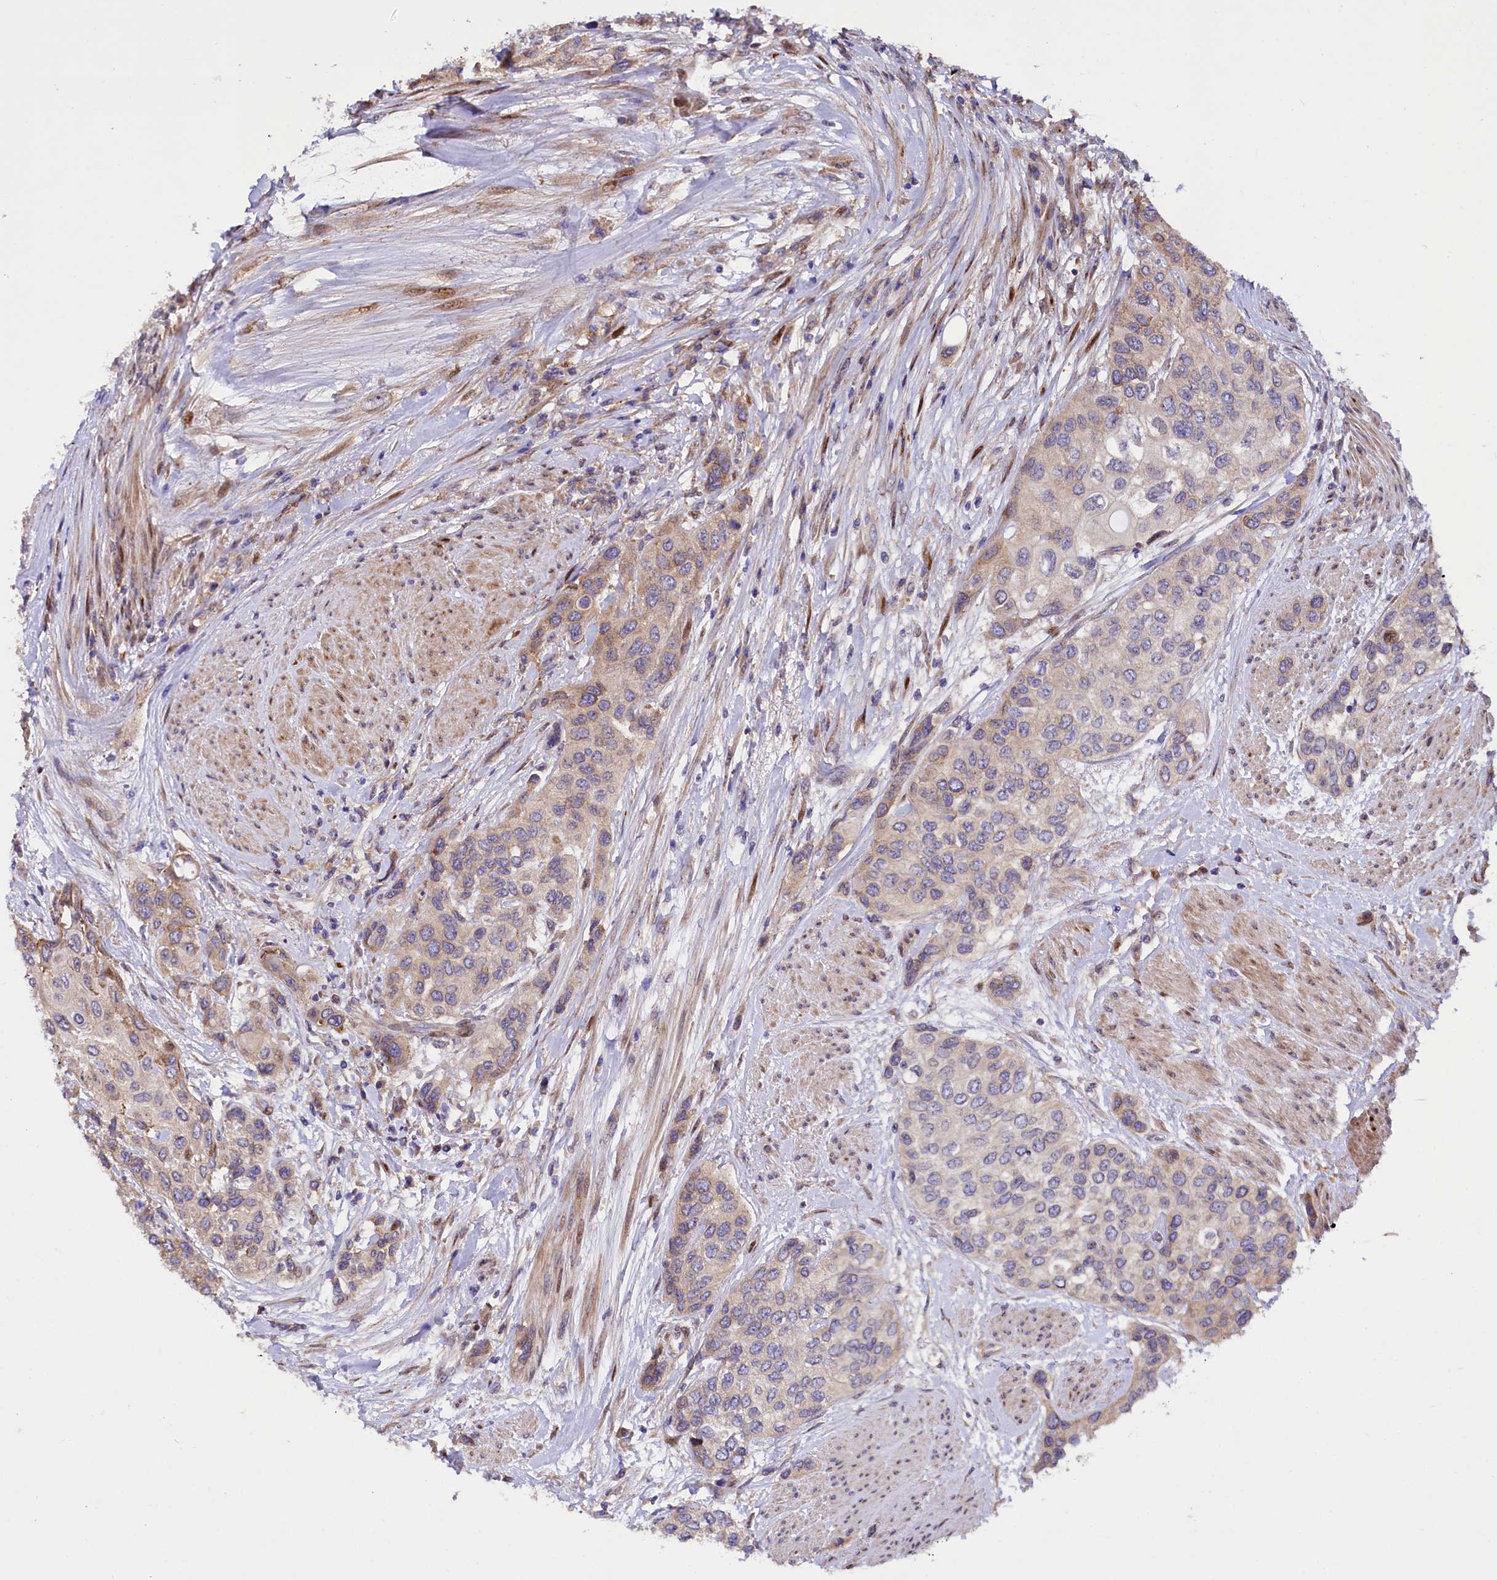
{"staining": {"intensity": "moderate", "quantity": "<25%", "location": "cytoplasmic/membranous"}, "tissue": "urothelial cancer", "cell_type": "Tumor cells", "image_type": "cancer", "snomed": [{"axis": "morphology", "description": "Normal tissue, NOS"}, {"axis": "morphology", "description": "Urothelial carcinoma, High grade"}, {"axis": "topography", "description": "Vascular tissue"}, {"axis": "topography", "description": "Urinary bladder"}], "caption": "Immunohistochemical staining of urothelial cancer exhibits low levels of moderate cytoplasmic/membranous staining in approximately <25% of tumor cells.", "gene": "PDZRN3", "patient": {"sex": "female", "age": 56}}